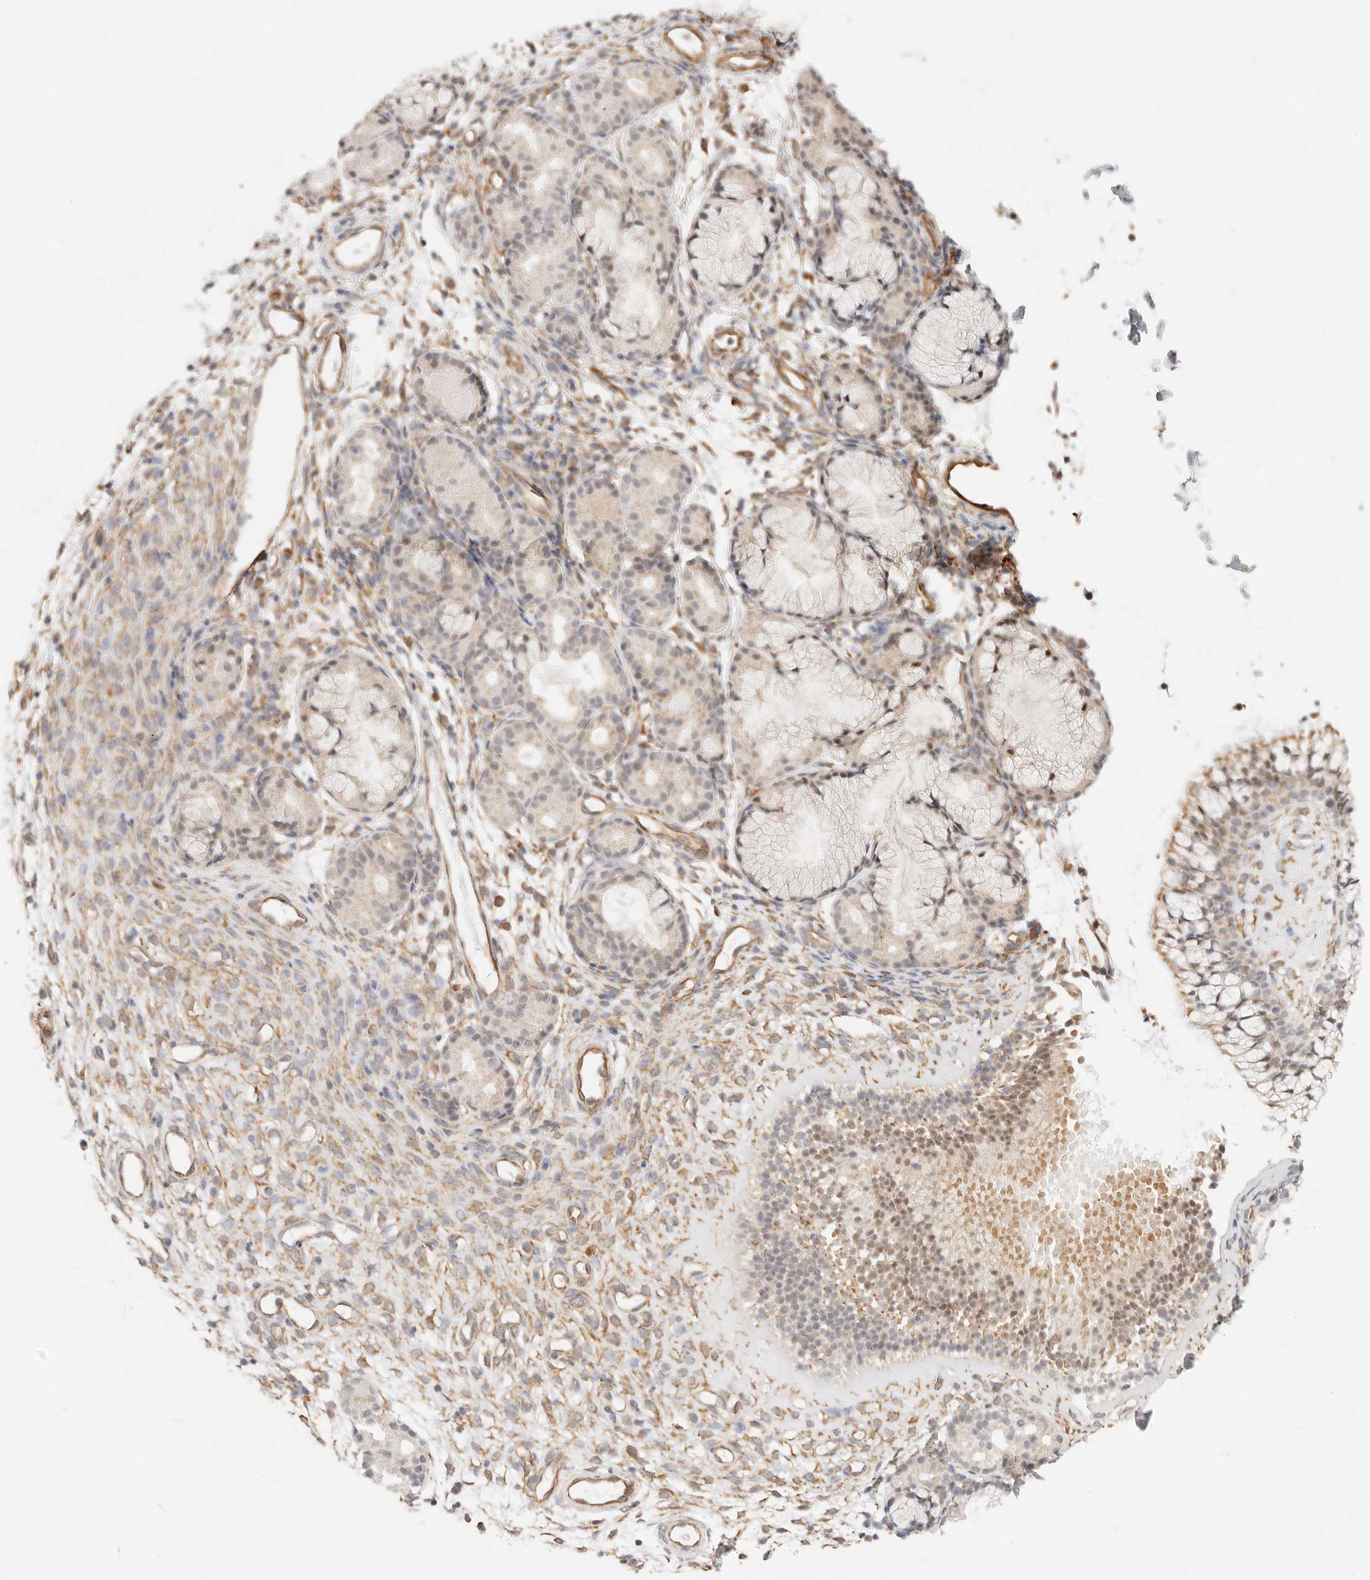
{"staining": {"intensity": "moderate", "quantity": "<25%", "location": "cytoplasmic/membranous,nuclear"}, "tissue": "nasopharynx", "cell_type": "Respiratory epithelial cells", "image_type": "normal", "snomed": [{"axis": "morphology", "description": "Normal tissue, NOS"}, {"axis": "morphology", "description": "Inflammation, NOS"}, {"axis": "topography", "description": "Nasopharynx"}], "caption": "Immunohistochemistry (IHC) histopathology image of benign nasopharynx: human nasopharynx stained using immunohistochemistry exhibits low levels of moderate protein expression localized specifically in the cytoplasmic/membranous,nuclear of respiratory epithelial cells, appearing as a cytoplasmic/membranous,nuclear brown color.", "gene": "ZC3H11A", "patient": {"sex": "female", "age": 19}}